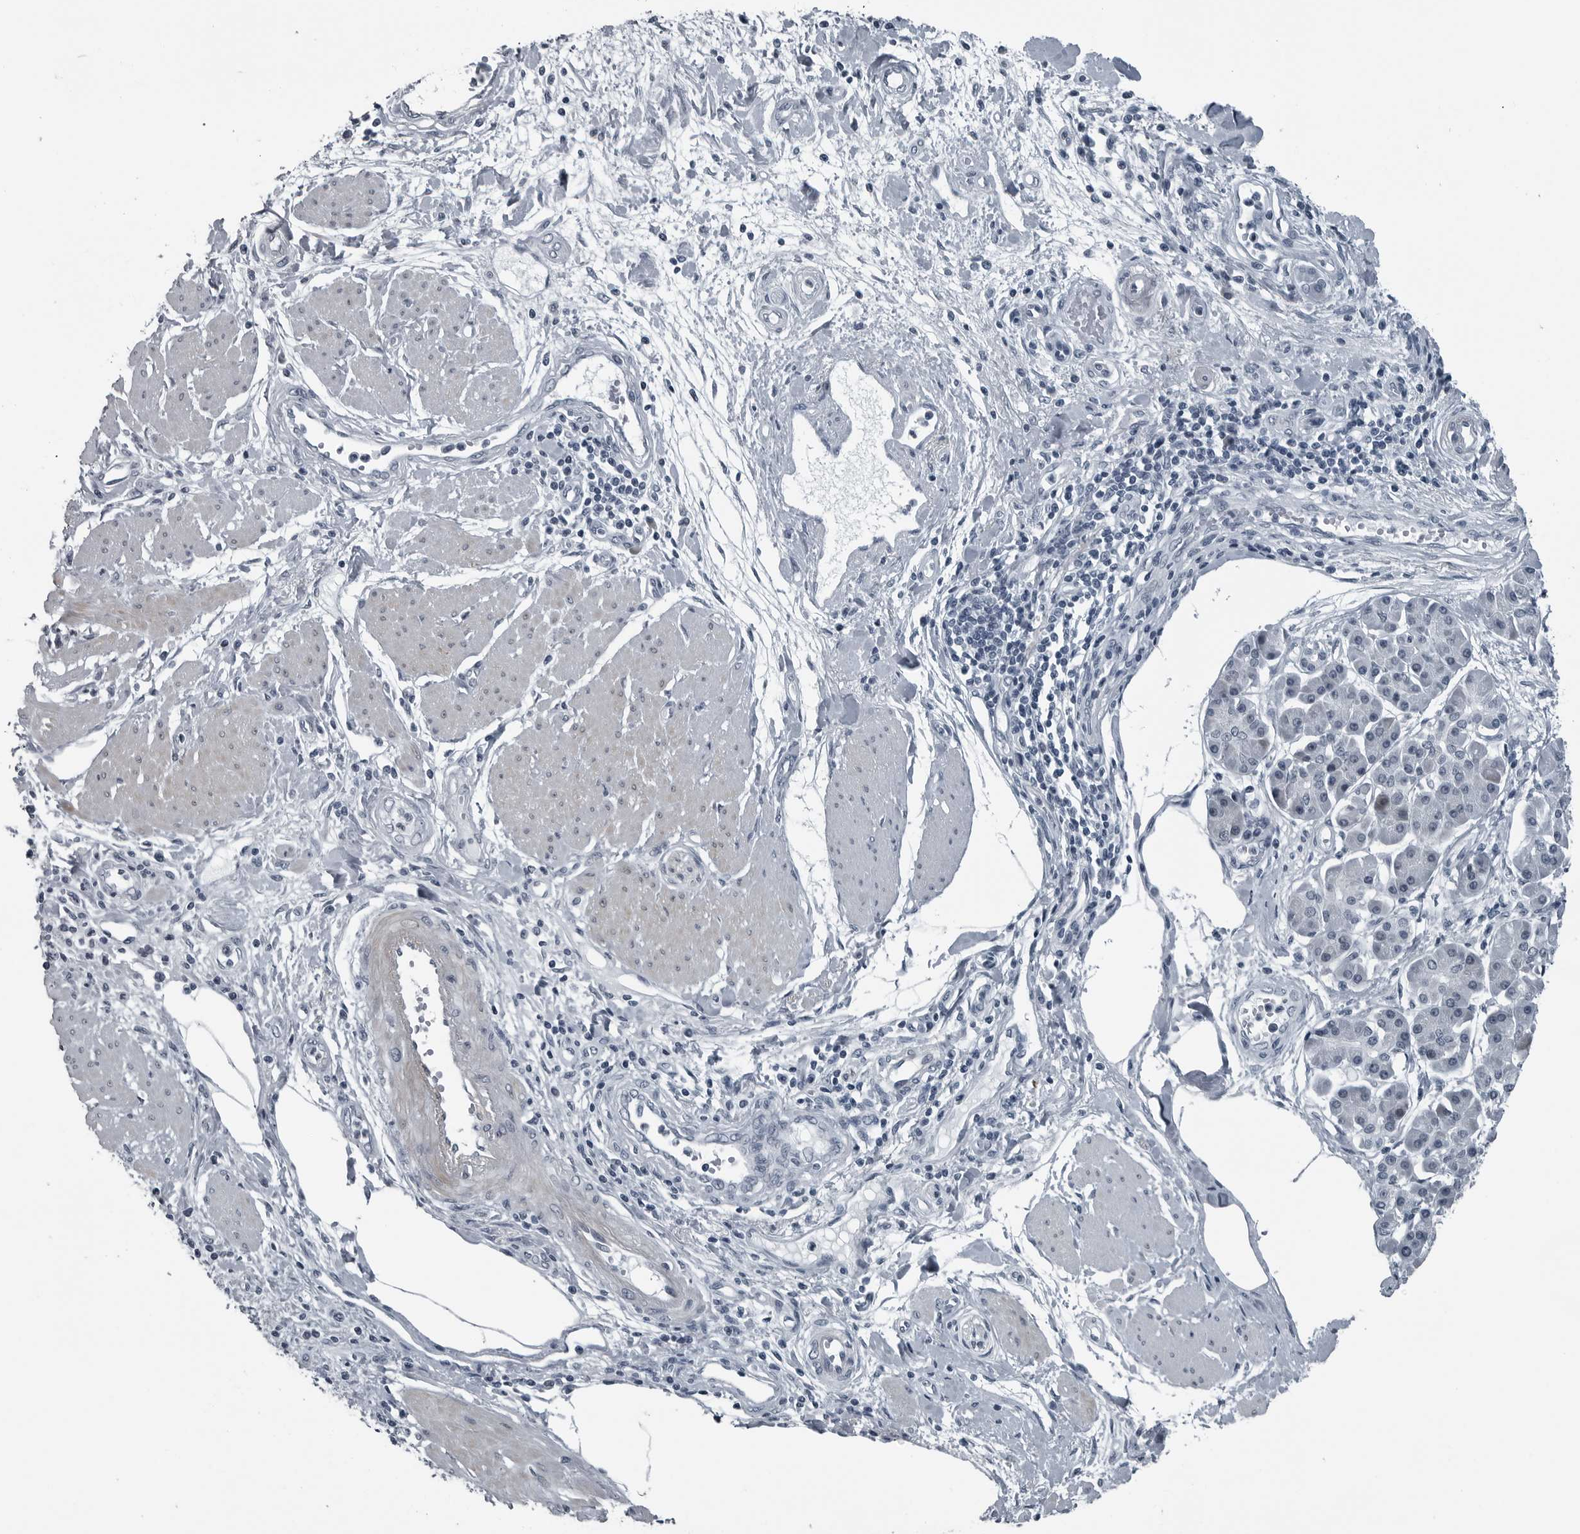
{"staining": {"intensity": "negative", "quantity": "none", "location": "none"}, "tissue": "pancreatic cancer", "cell_type": "Tumor cells", "image_type": "cancer", "snomed": [{"axis": "morphology", "description": "Adenocarcinoma, NOS"}, {"axis": "topography", "description": "Pancreas"}], "caption": "The IHC image has no significant positivity in tumor cells of pancreatic cancer tissue.", "gene": "DNAAF11", "patient": {"sex": "male", "age": 69}}